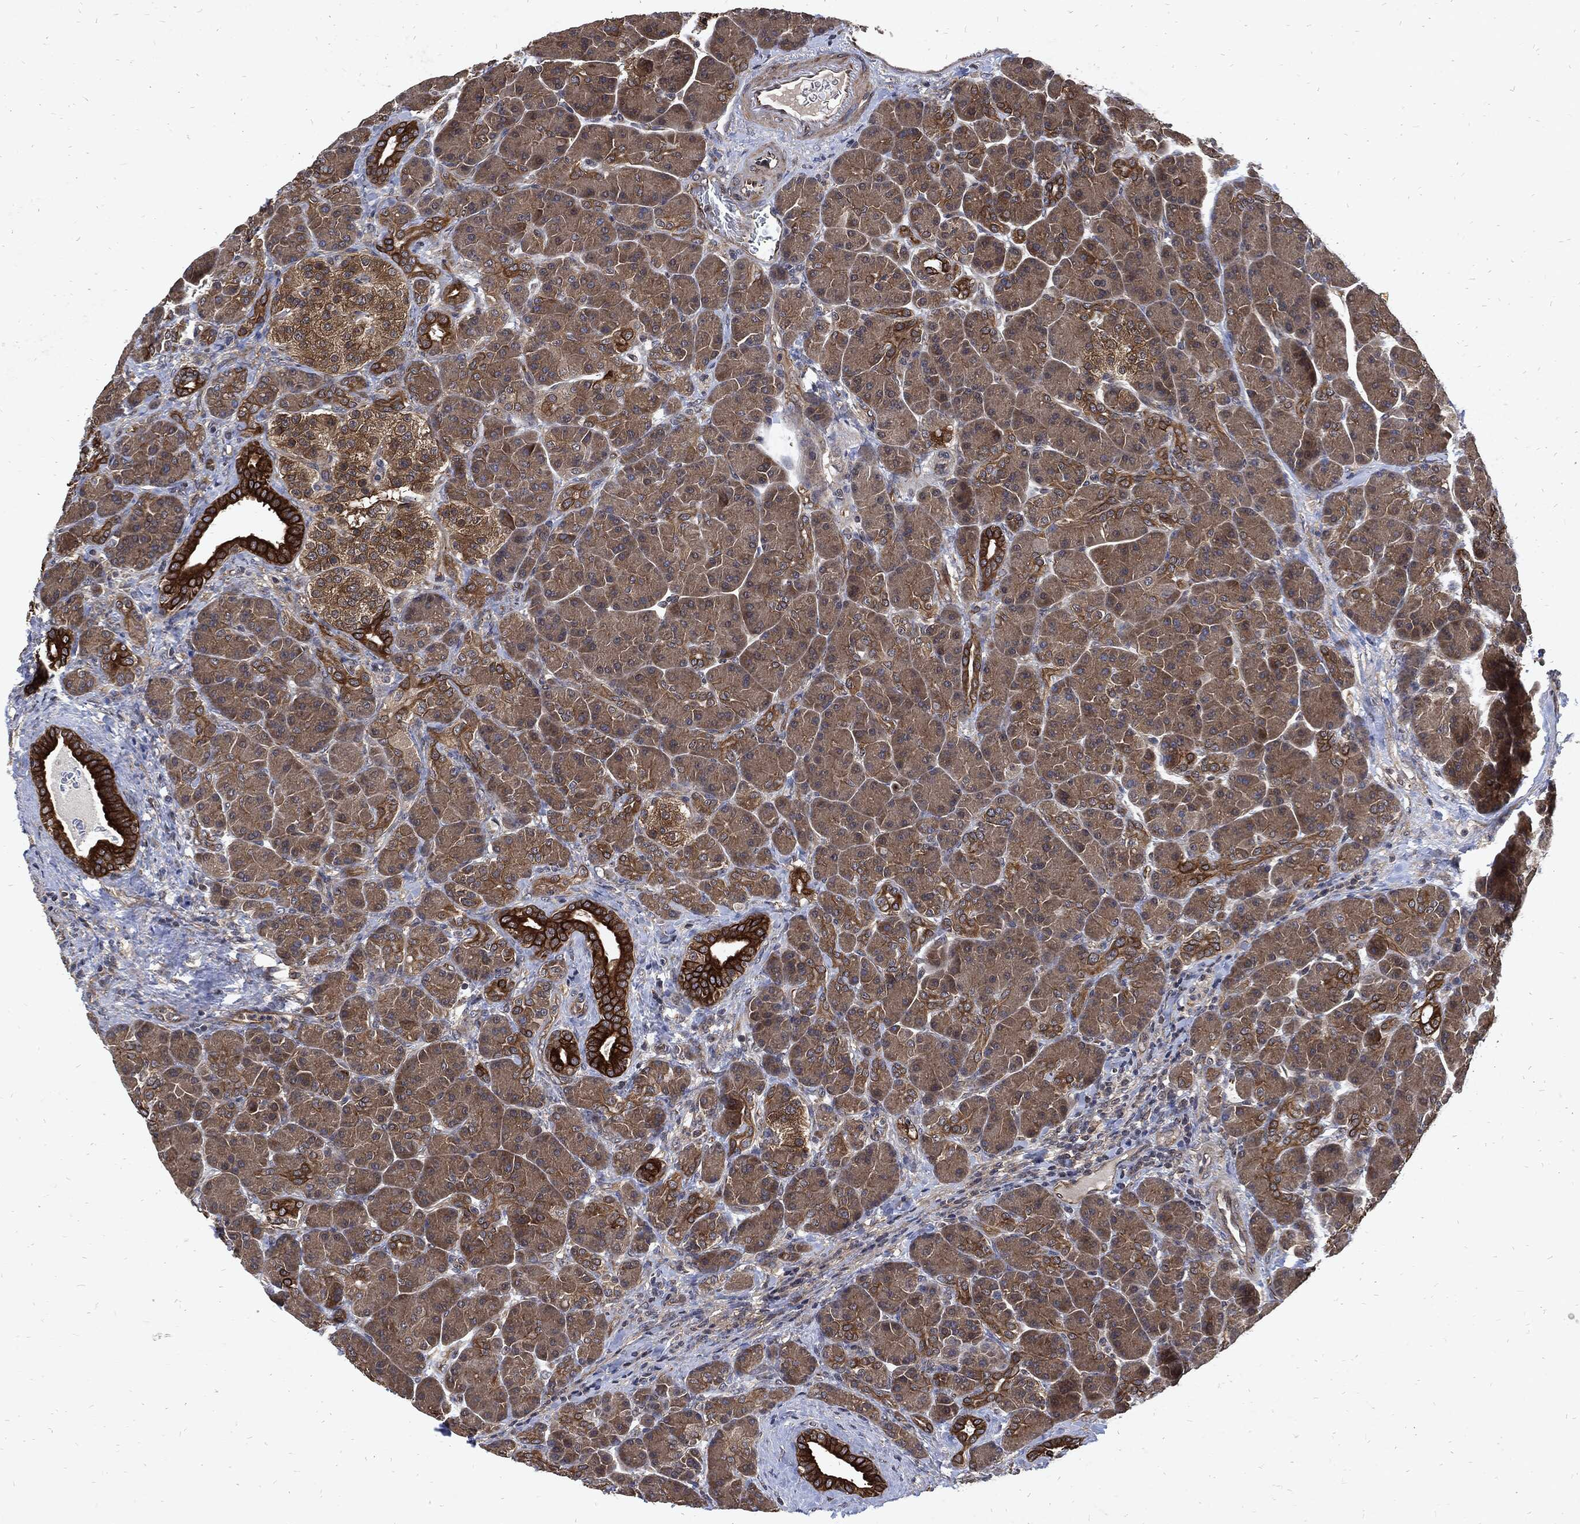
{"staining": {"intensity": "moderate", "quantity": ">75%", "location": "cytoplasmic/membranous"}, "tissue": "pancreas", "cell_type": "Exocrine glandular cells", "image_type": "normal", "snomed": [{"axis": "morphology", "description": "Normal tissue, NOS"}, {"axis": "topography", "description": "Pancreas"}], "caption": "Moderate cytoplasmic/membranous expression for a protein is seen in approximately >75% of exocrine glandular cells of benign pancreas using immunohistochemistry (IHC).", "gene": "DCTN1", "patient": {"sex": "female", "age": 63}}